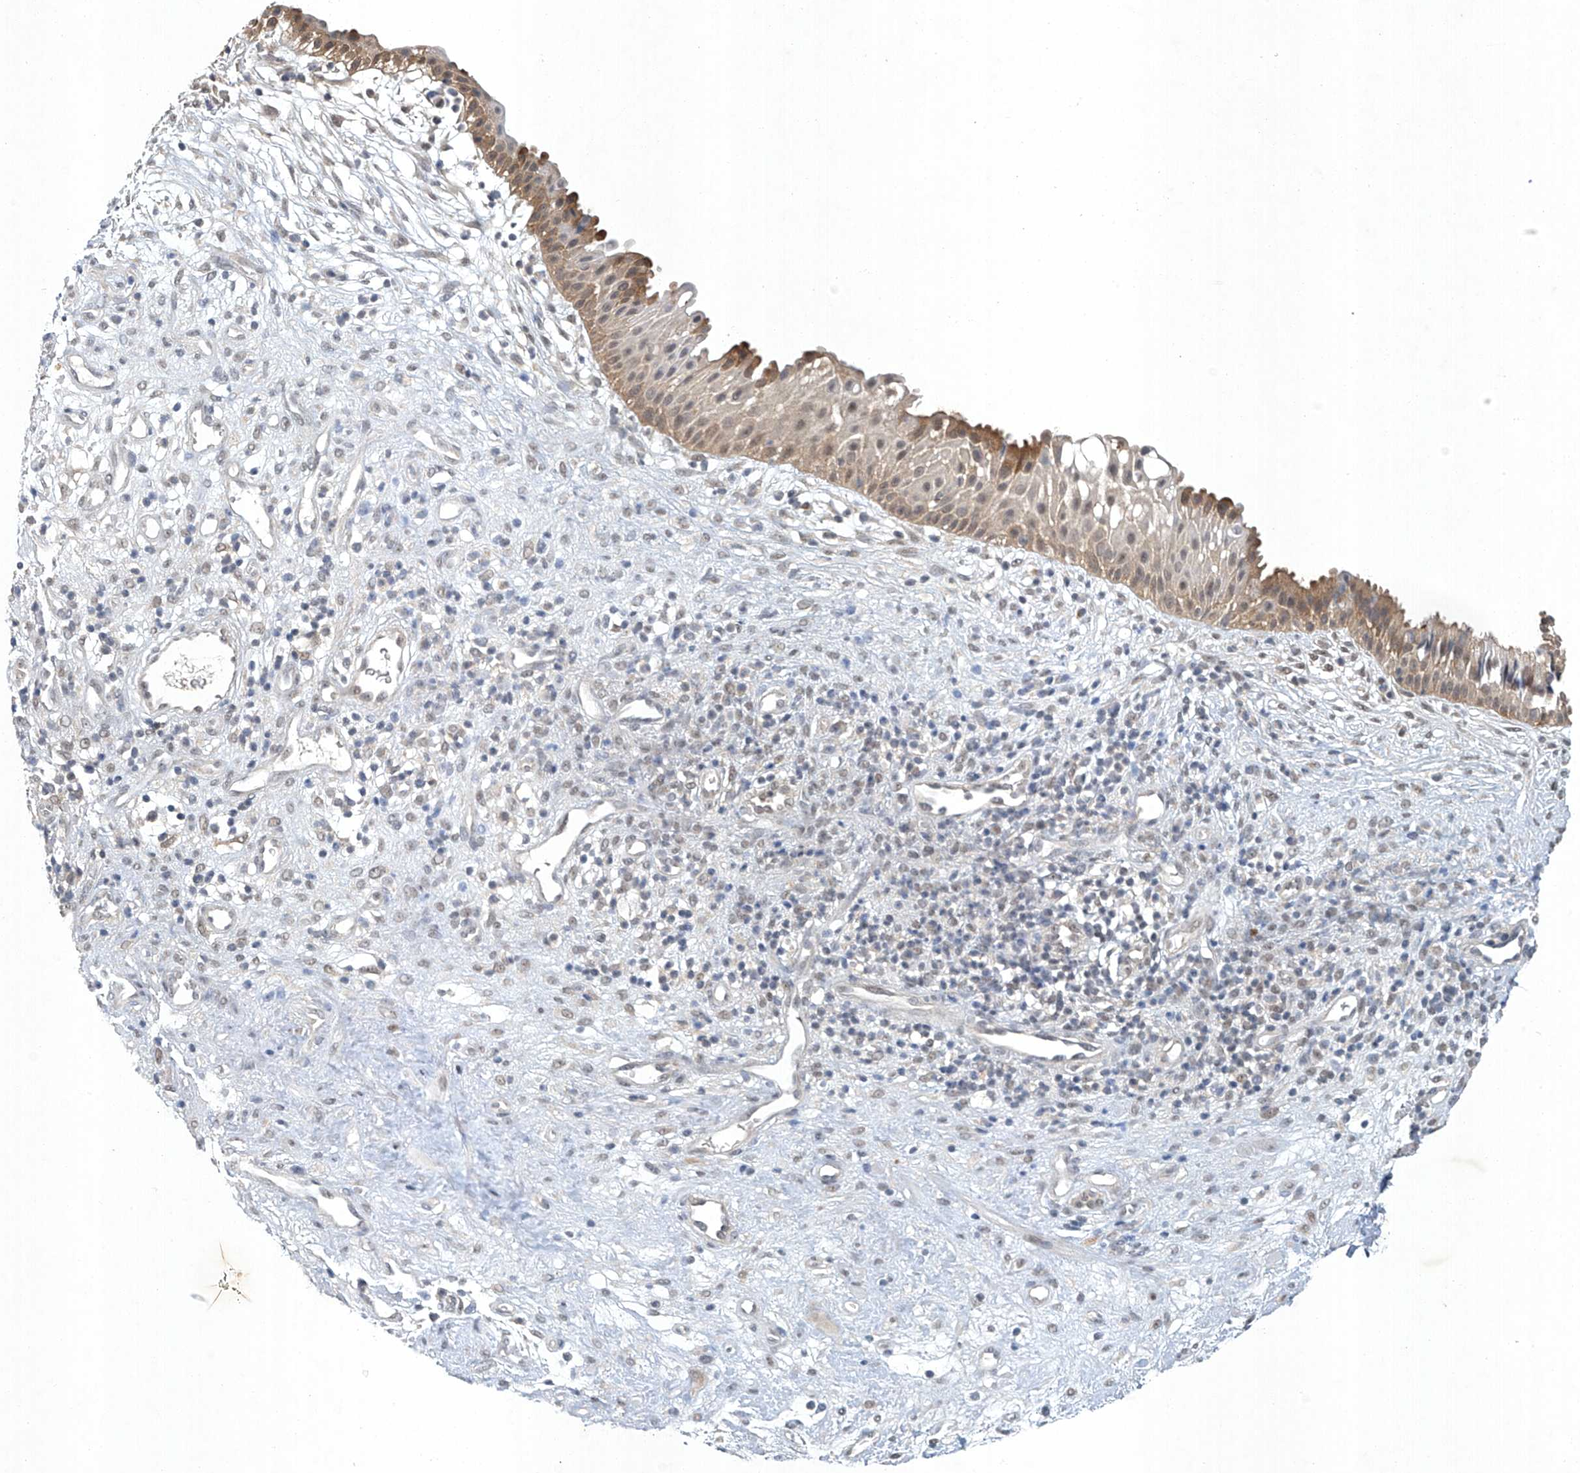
{"staining": {"intensity": "moderate", "quantity": ">75%", "location": "cytoplasmic/membranous"}, "tissue": "nasopharynx", "cell_type": "Respiratory epithelial cells", "image_type": "normal", "snomed": [{"axis": "morphology", "description": "Normal tissue, NOS"}, {"axis": "topography", "description": "Nasopharynx"}], "caption": "Immunohistochemical staining of unremarkable human nasopharynx displays >75% levels of moderate cytoplasmic/membranous protein staining in about >75% of respiratory epithelial cells. The protein of interest is shown in brown color, while the nuclei are stained blue.", "gene": "TAF8", "patient": {"sex": "male", "age": 22}}